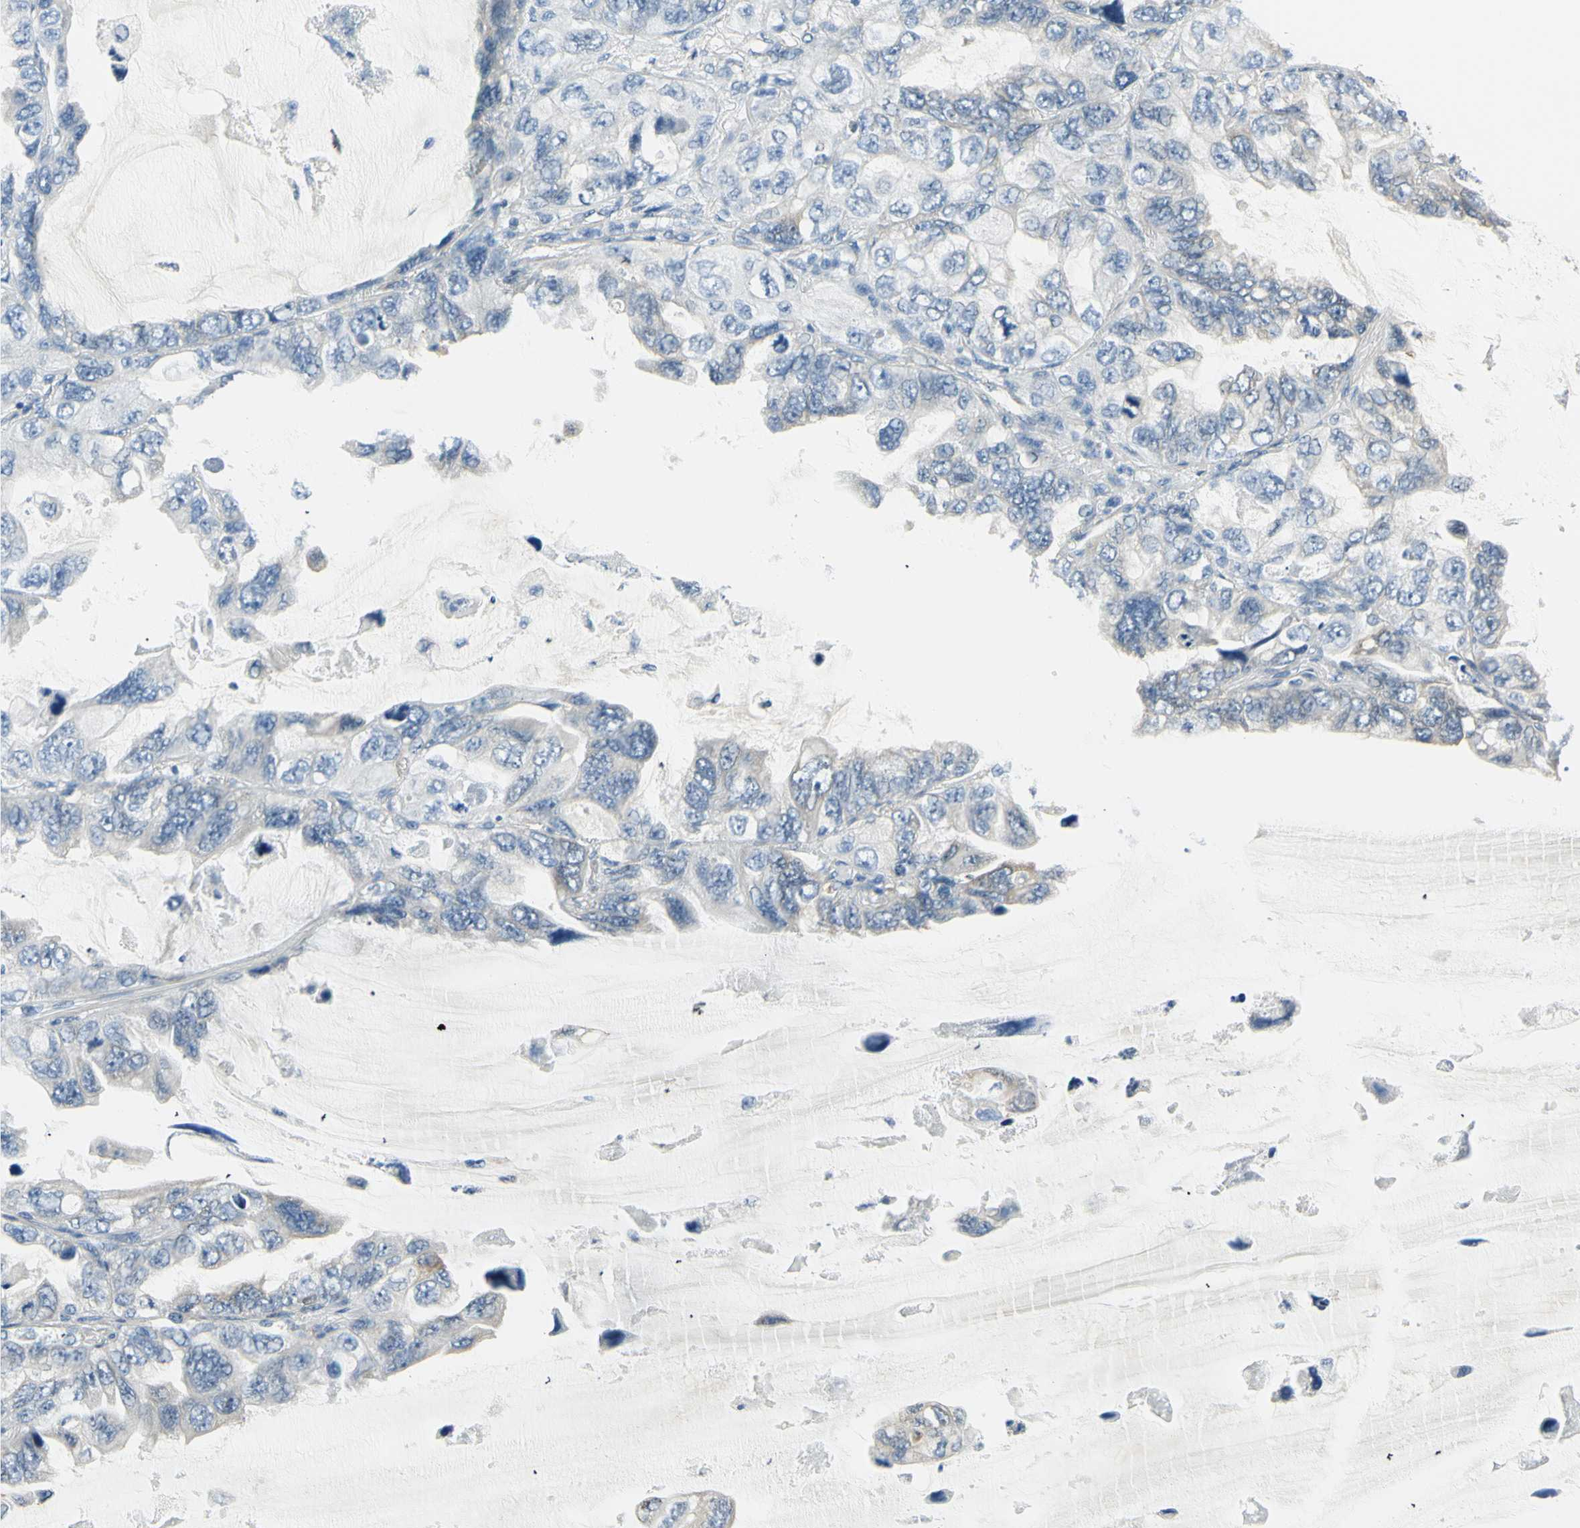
{"staining": {"intensity": "weak", "quantity": "<25%", "location": "cytoplasmic/membranous"}, "tissue": "lung cancer", "cell_type": "Tumor cells", "image_type": "cancer", "snomed": [{"axis": "morphology", "description": "Squamous cell carcinoma, NOS"}, {"axis": "topography", "description": "Lung"}], "caption": "Tumor cells show no significant expression in squamous cell carcinoma (lung). (Stains: DAB immunohistochemistry (IHC) with hematoxylin counter stain, Microscopy: brightfield microscopy at high magnification).", "gene": "IGDCC4", "patient": {"sex": "female", "age": 73}}